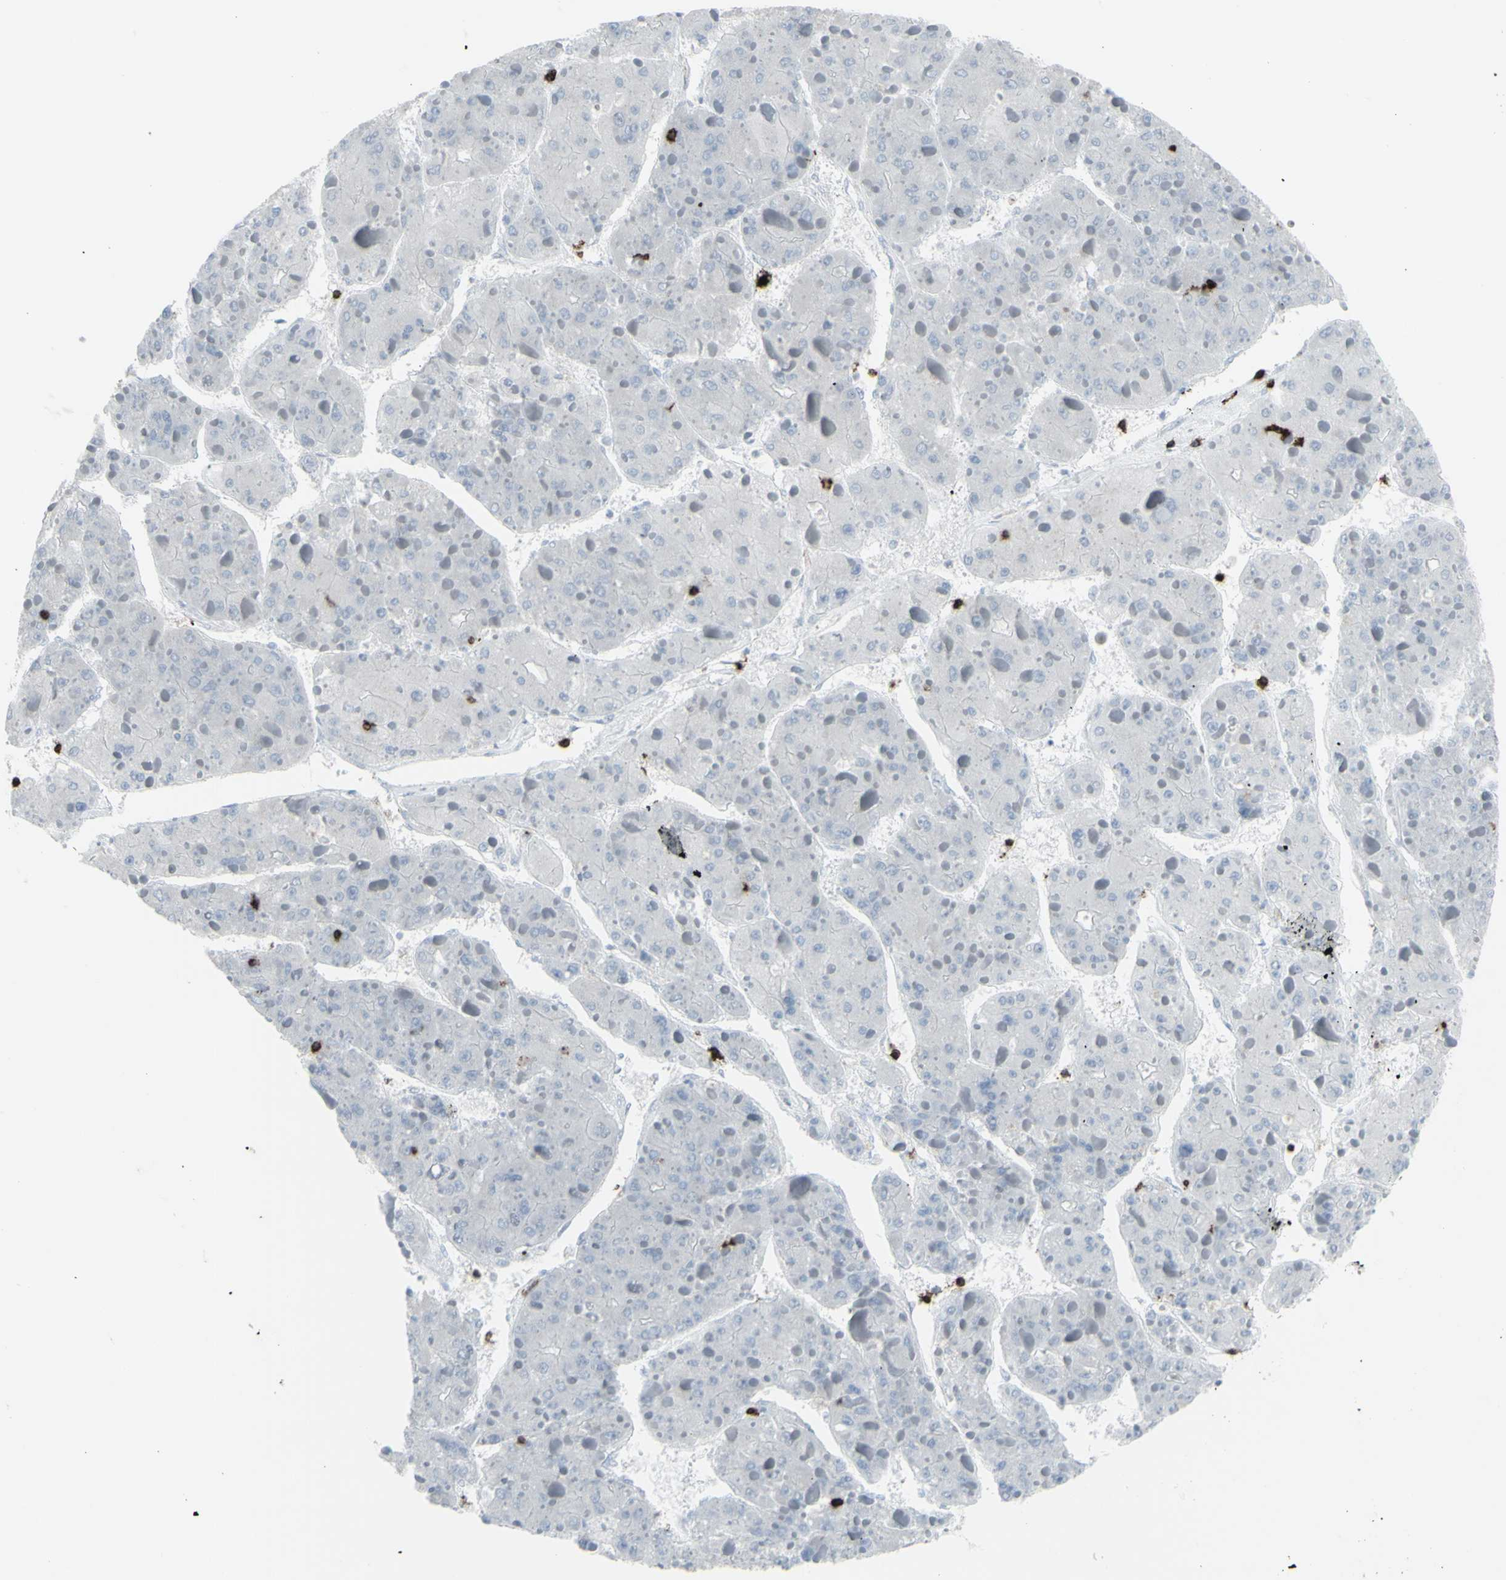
{"staining": {"intensity": "negative", "quantity": "none", "location": "none"}, "tissue": "liver cancer", "cell_type": "Tumor cells", "image_type": "cancer", "snomed": [{"axis": "morphology", "description": "Carcinoma, Hepatocellular, NOS"}, {"axis": "topography", "description": "Liver"}], "caption": "Tumor cells are negative for protein expression in human liver hepatocellular carcinoma.", "gene": "CD247", "patient": {"sex": "female", "age": 73}}